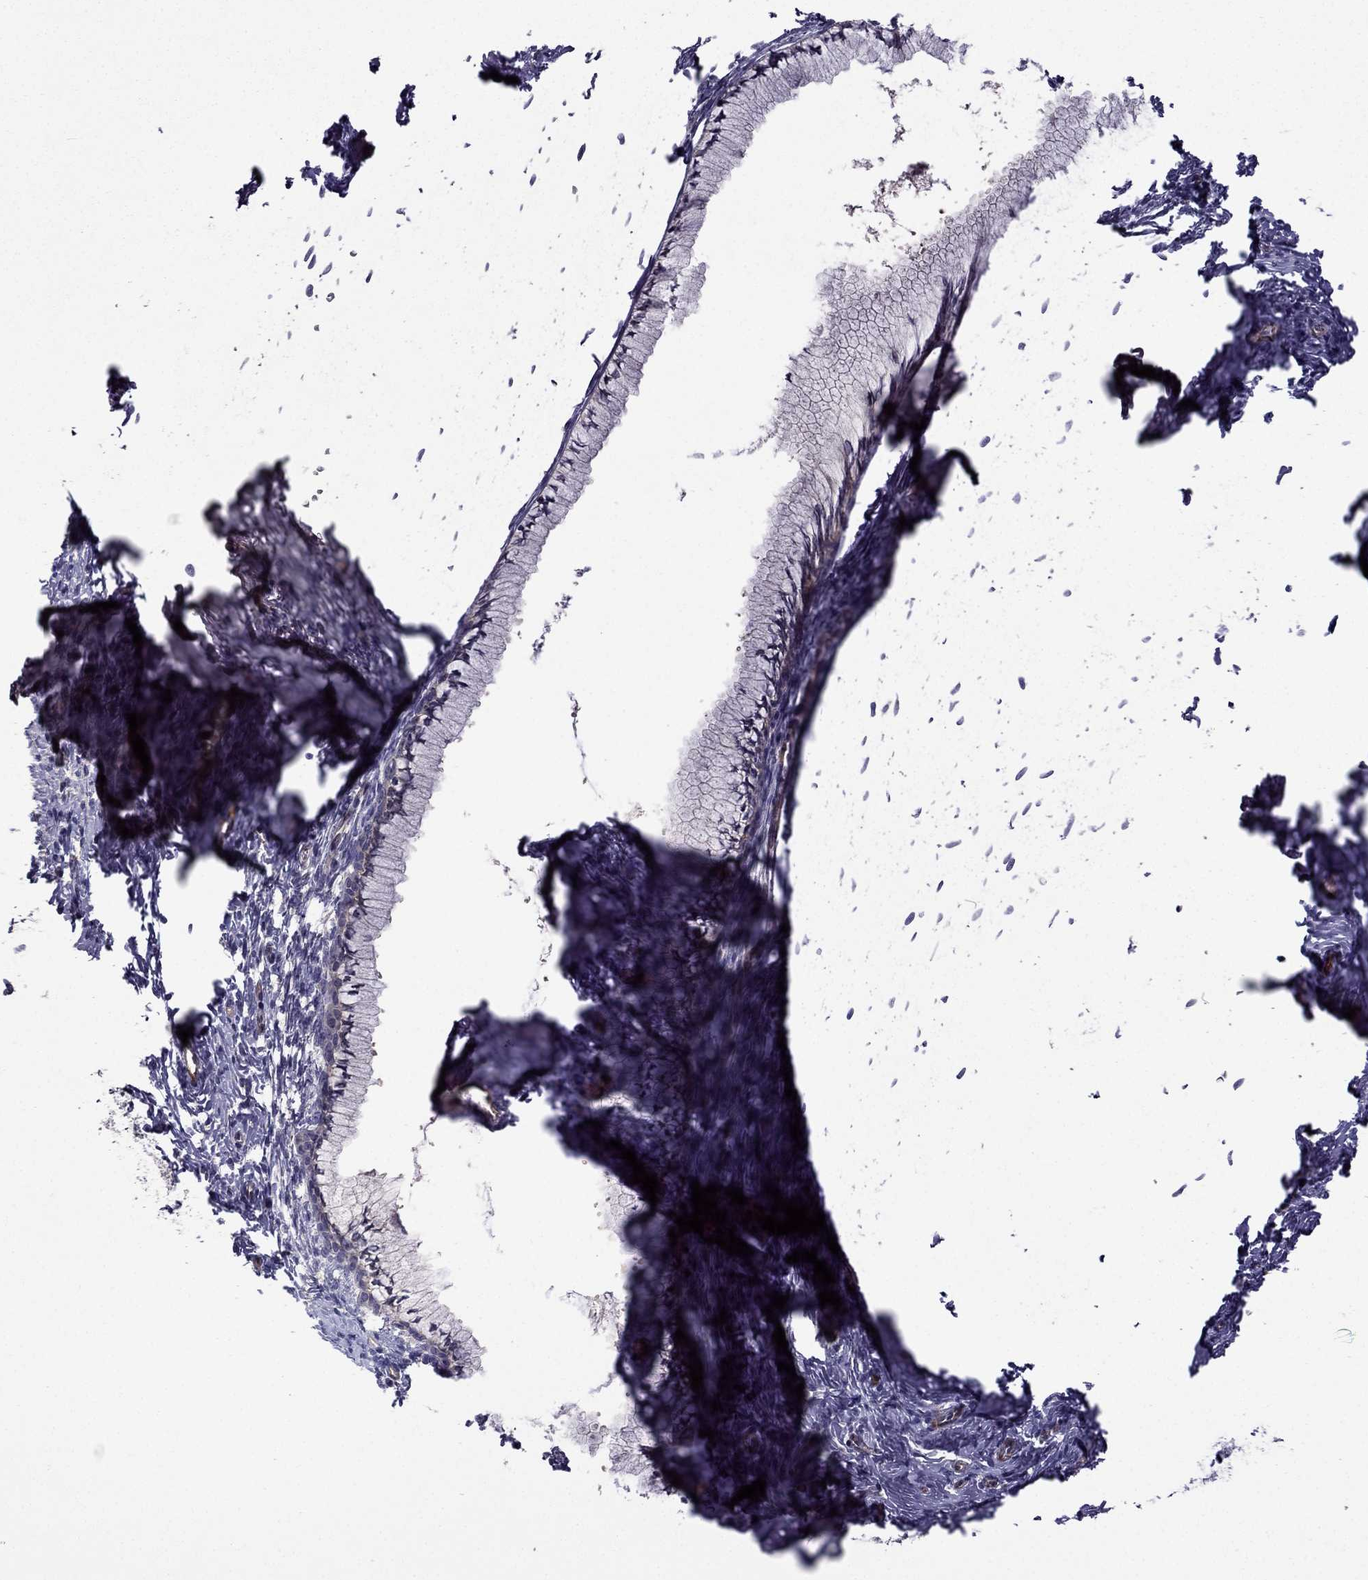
{"staining": {"intensity": "negative", "quantity": "none", "location": "none"}, "tissue": "cervical cancer", "cell_type": "Tumor cells", "image_type": "cancer", "snomed": [{"axis": "morphology", "description": "Squamous cell carcinoma, NOS"}, {"axis": "topography", "description": "Cervix"}], "caption": "Histopathology image shows no significant protein expression in tumor cells of cervical squamous cell carcinoma. (Brightfield microscopy of DAB (3,3'-diaminobenzidine) immunohistochemistry (IHC) at high magnification).", "gene": "CDK5", "patient": {"sex": "female", "age": 62}}